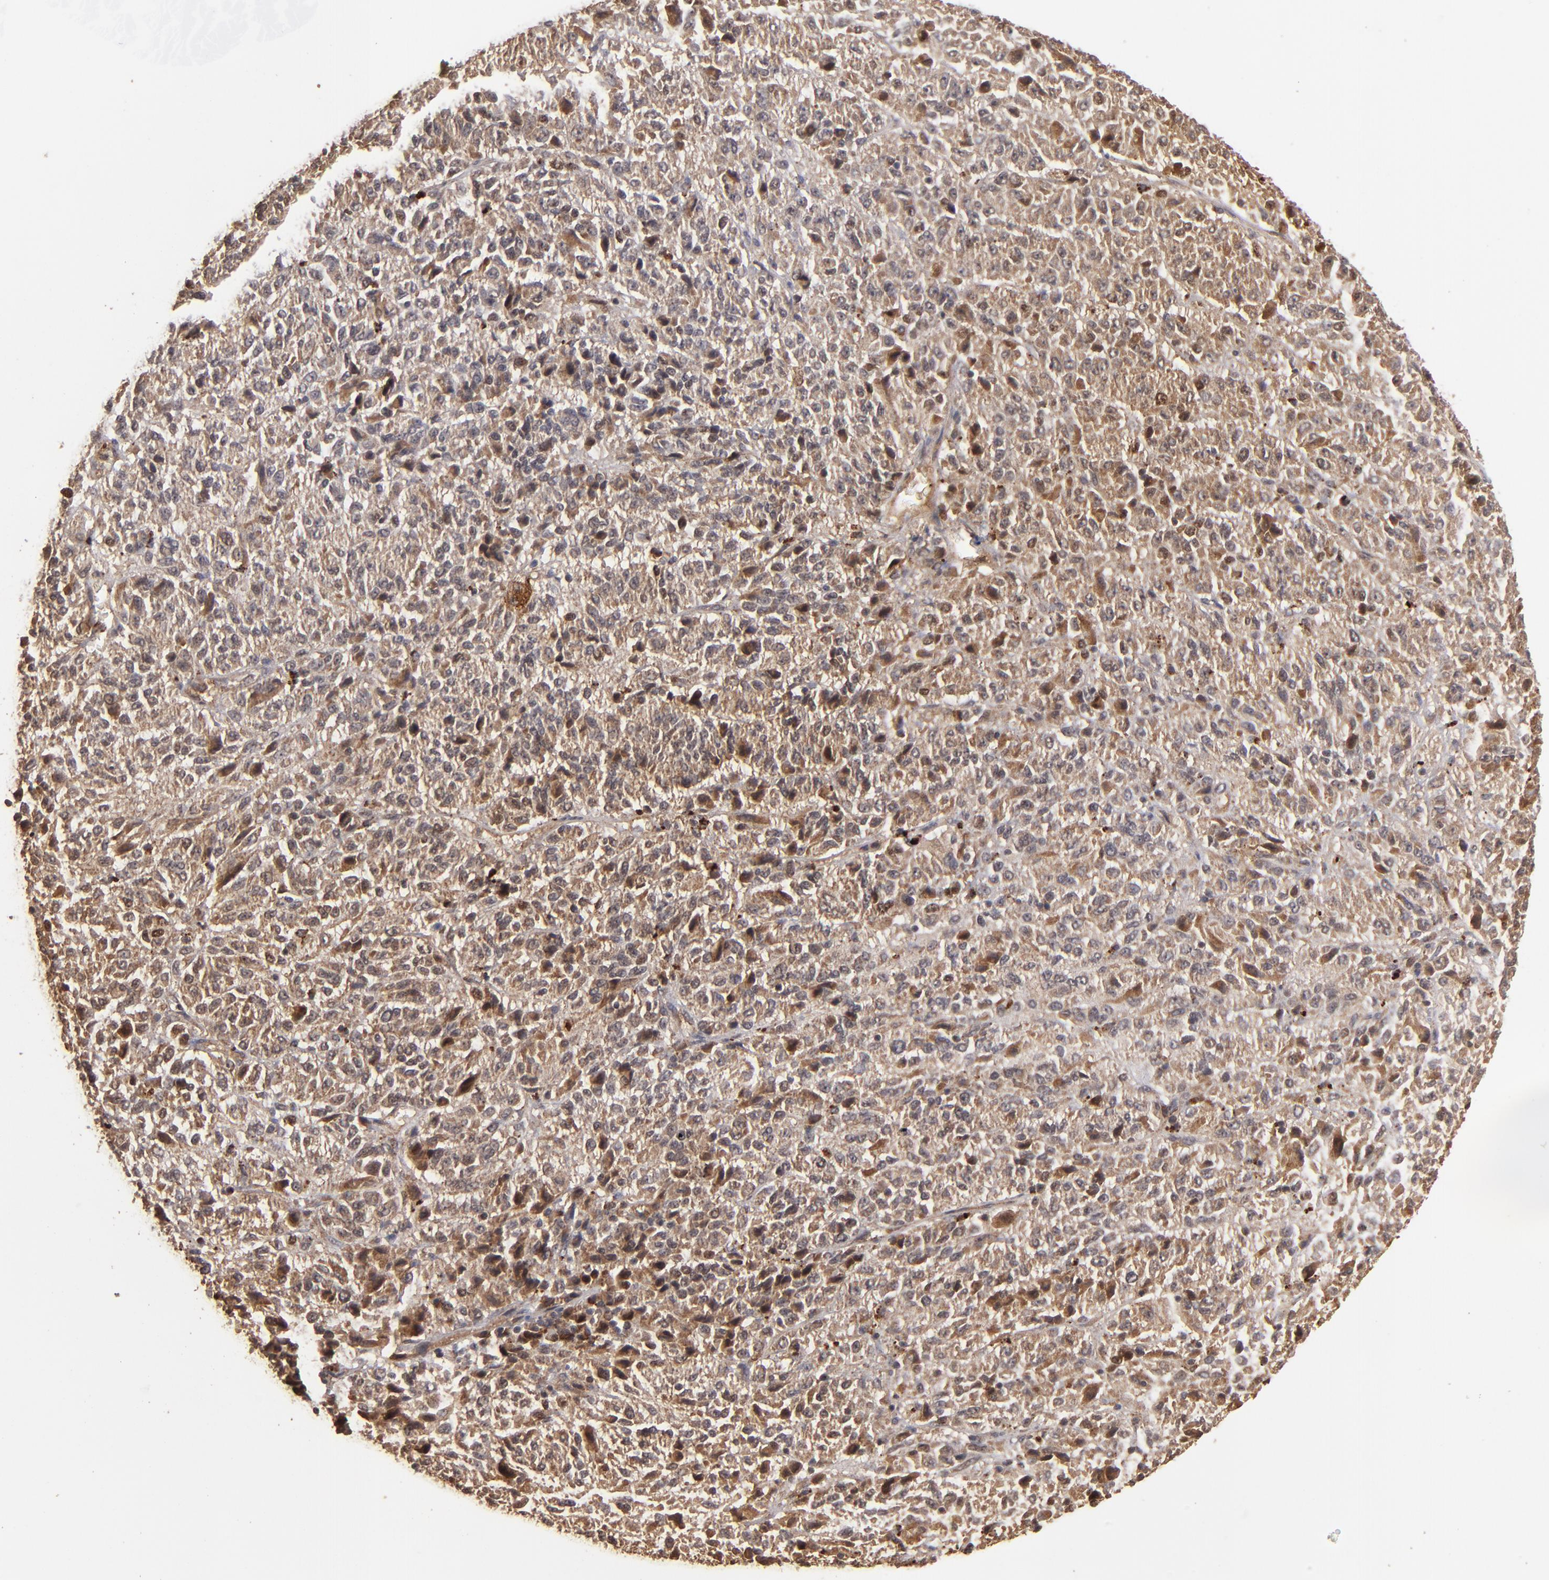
{"staining": {"intensity": "moderate", "quantity": ">75%", "location": "cytoplasmic/membranous"}, "tissue": "melanoma", "cell_type": "Tumor cells", "image_type": "cancer", "snomed": [{"axis": "morphology", "description": "Malignant melanoma, Metastatic site"}, {"axis": "topography", "description": "Lung"}], "caption": "Protein expression analysis of melanoma reveals moderate cytoplasmic/membranous expression in about >75% of tumor cells. The protein of interest is stained brown, and the nuclei are stained in blue (DAB (3,3'-diaminobenzidine) IHC with brightfield microscopy, high magnification).", "gene": "TENM1", "patient": {"sex": "male", "age": 64}}